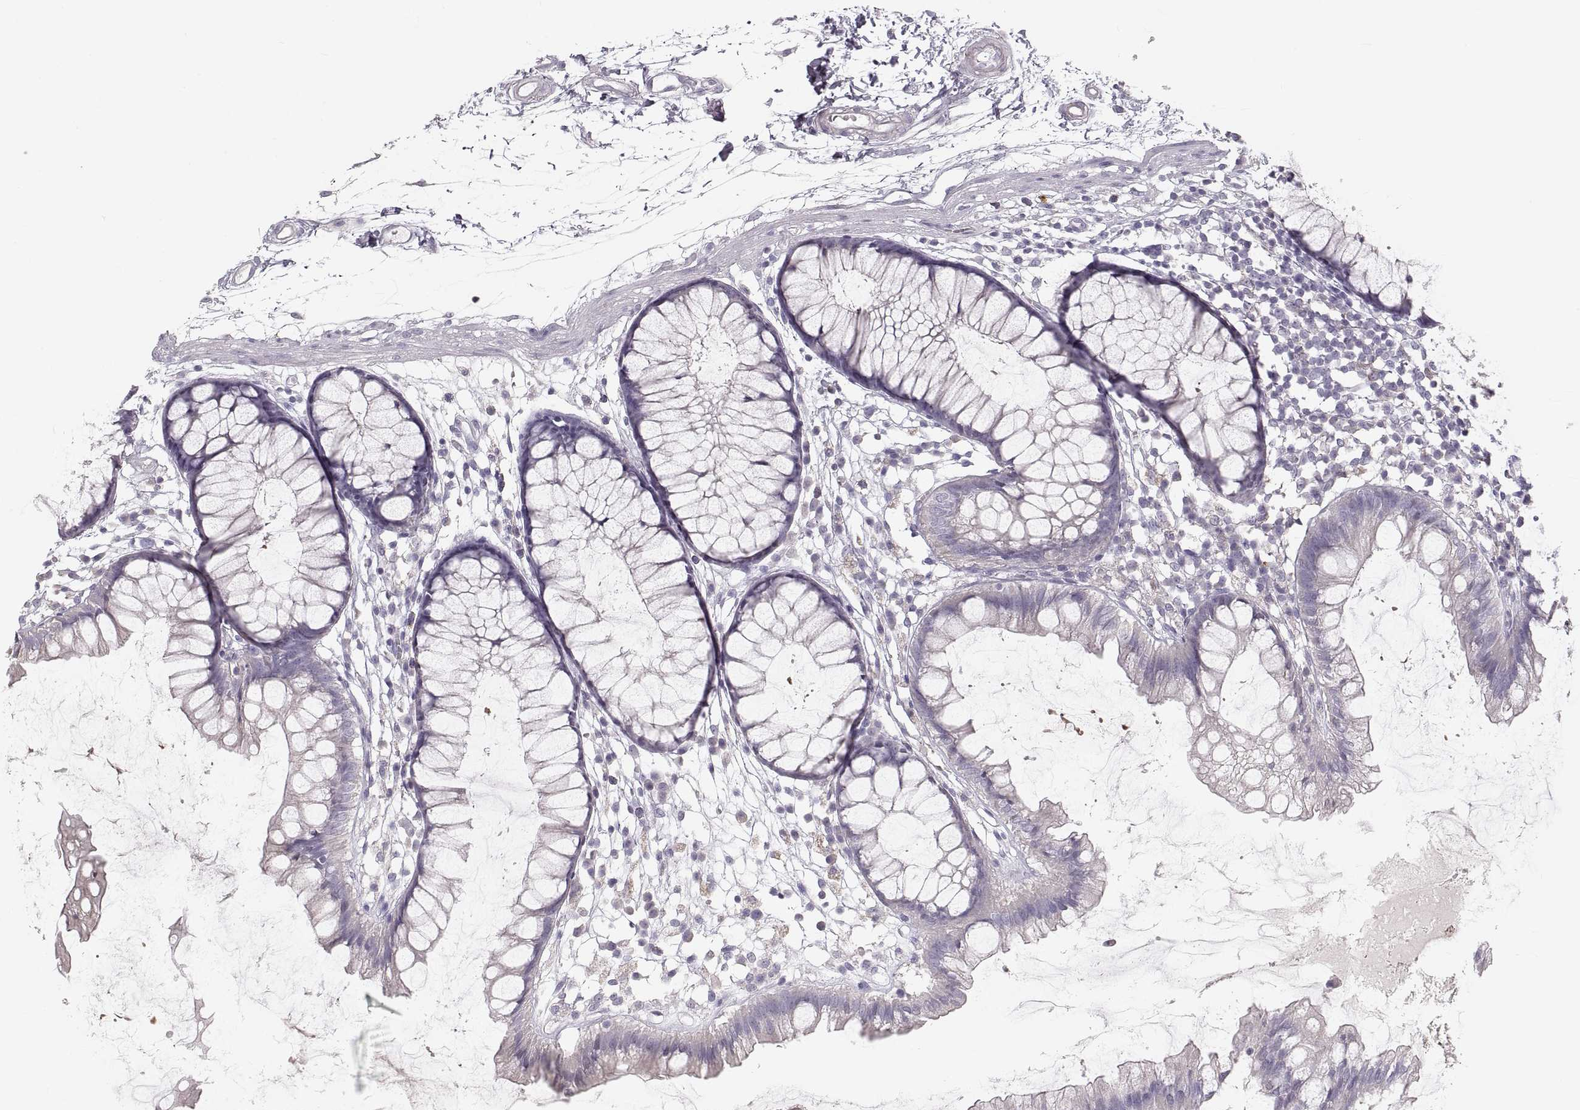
{"staining": {"intensity": "negative", "quantity": "none", "location": "none"}, "tissue": "colon", "cell_type": "Endothelial cells", "image_type": "normal", "snomed": [{"axis": "morphology", "description": "Normal tissue, NOS"}, {"axis": "morphology", "description": "Adenocarcinoma, NOS"}, {"axis": "topography", "description": "Colon"}], "caption": "Immunohistochemistry photomicrograph of normal colon: human colon stained with DAB (3,3'-diaminobenzidine) displays no significant protein positivity in endothelial cells.", "gene": "RUNDC3A", "patient": {"sex": "male", "age": 65}}